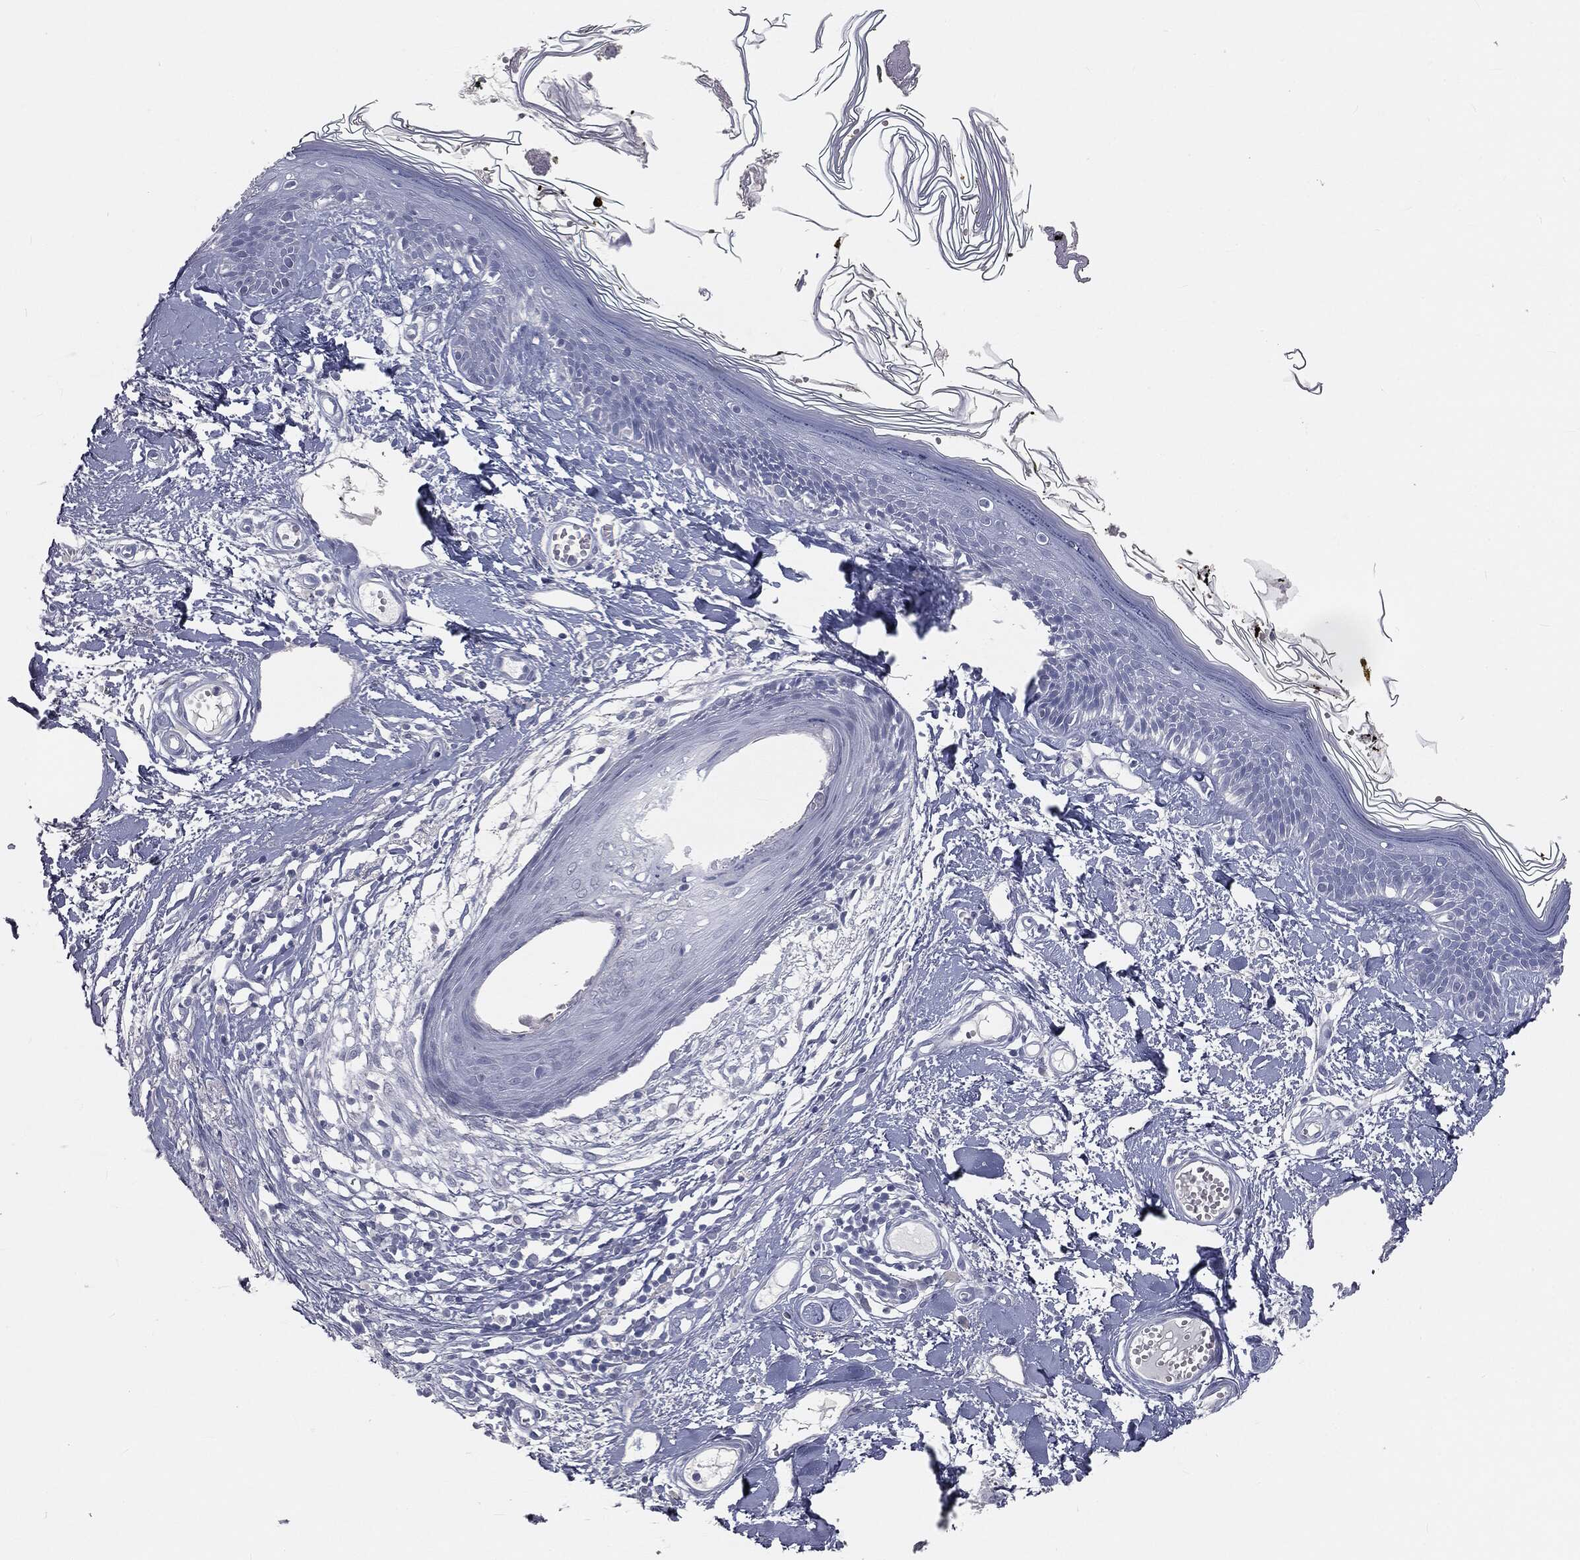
{"staining": {"intensity": "negative", "quantity": "none", "location": "none"}, "tissue": "skin", "cell_type": "Fibroblasts", "image_type": "normal", "snomed": [{"axis": "morphology", "description": "Normal tissue, NOS"}, {"axis": "topography", "description": "Skin"}], "caption": "DAB (3,3'-diaminobenzidine) immunohistochemical staining of unremarkable human skin demonstrates no significant positivity in fibroblasts. The staining was performed using DAB (3,3'-diaminobenzidine) to visualize the protein expression in brown, while the nuclei were stained in blue with hematoxylin (Magnification: 20x).", "gene": "PRAME", "patient": {"sex": "male", "age": 76}}